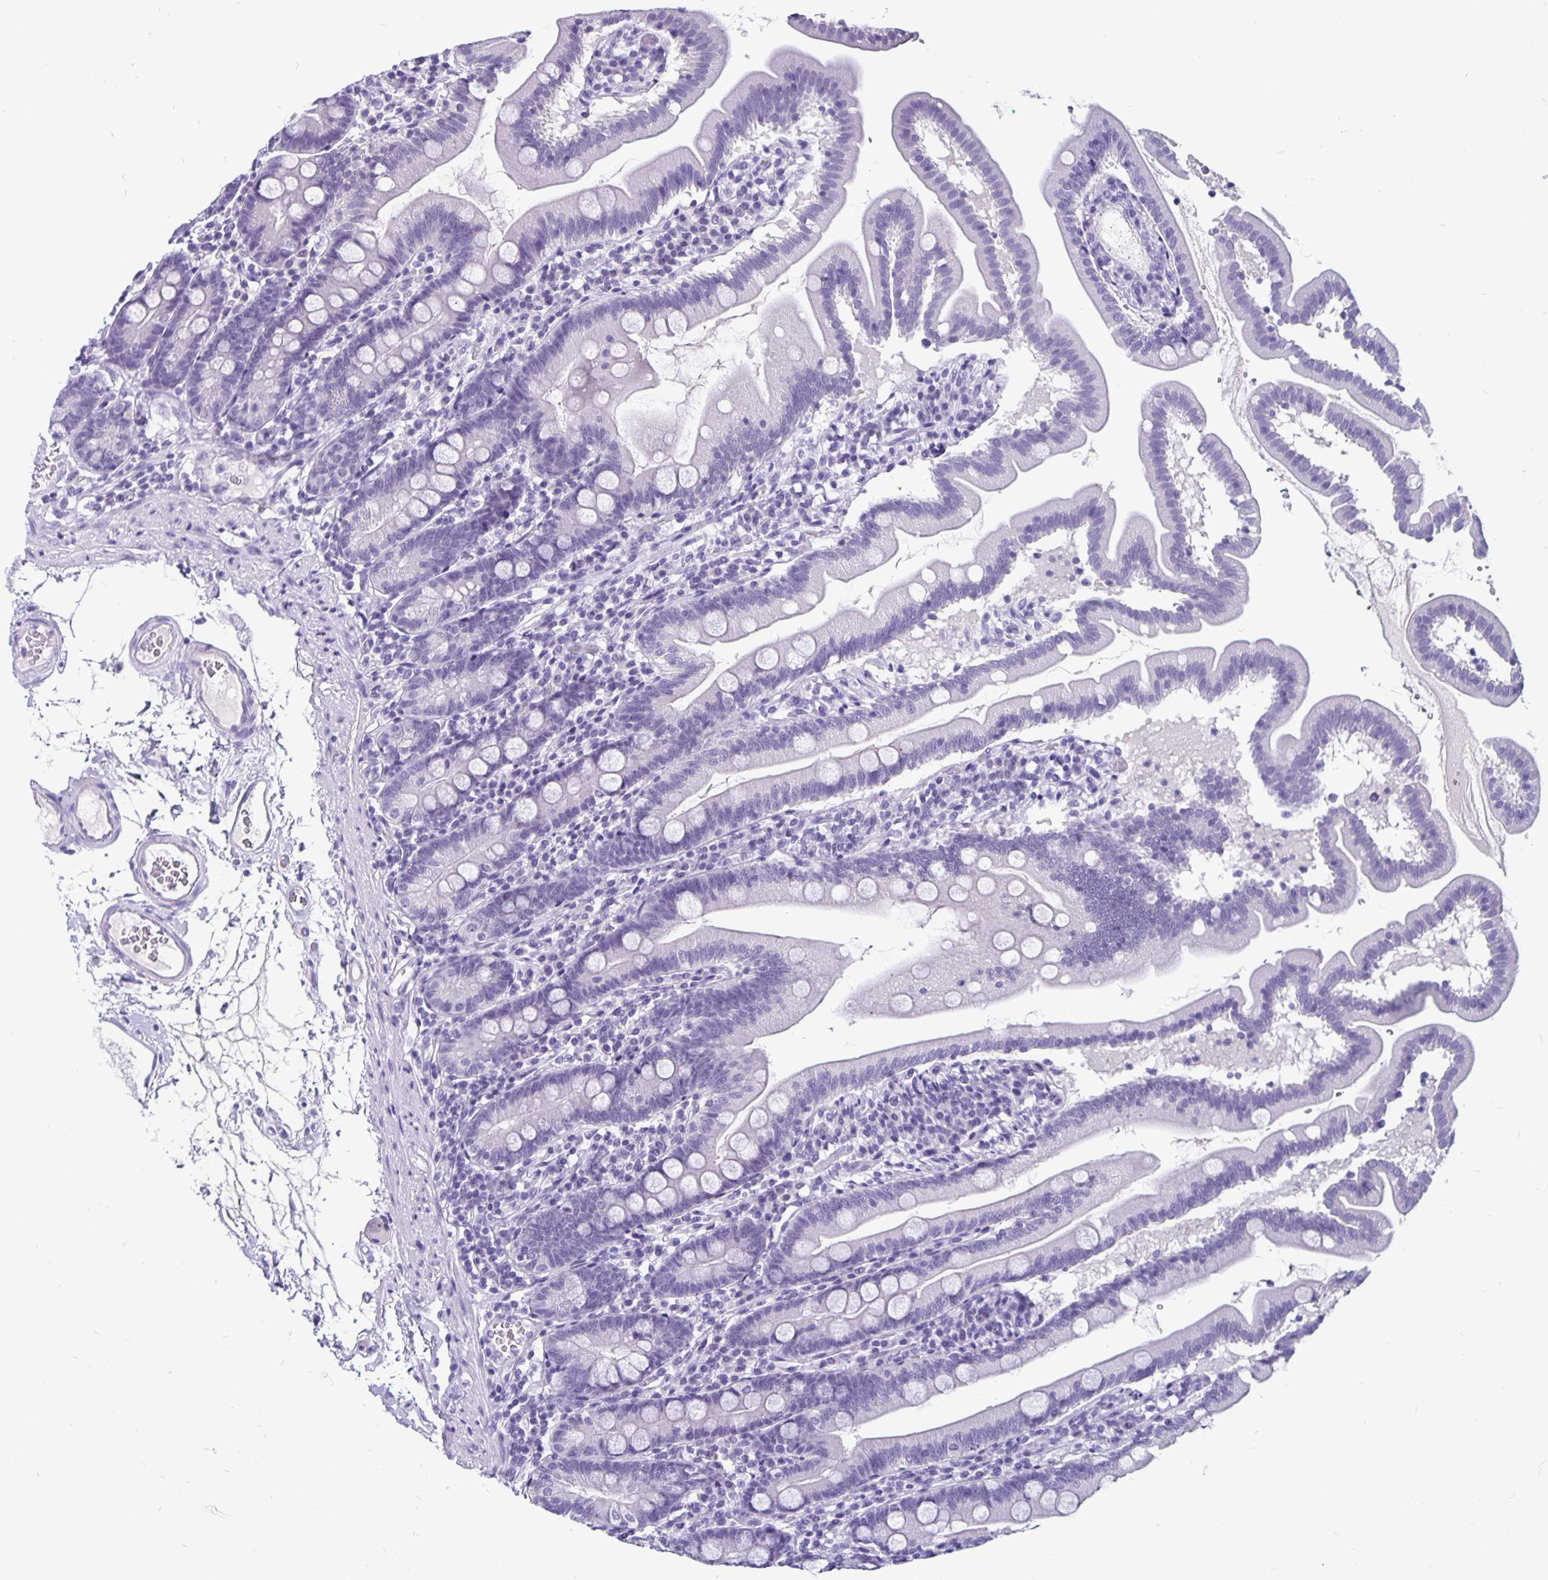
{"staining": {"intensity": "negative", "quantity": "none", "location": "none"}, "tissue": "duodenum", "cell_type": "Glandular cells", "image_type": "normal", "snomed": [{"axis": "morphology", "description": "Normal tissue, NOS"}, {"axis": "topography", "description": "Duodenum"}], "caption": "Duodenum was stained to show a protein in brown. There is no significant staining in glandular cells. (Stains: DAB (3,3'-diaminobenzidine) IHC with hematoxylin counter stain, Microscopy: brightfield microscopy at high magnification).", "gene": "ODF3B", "patient": {"sex": "female", "age": 67}}